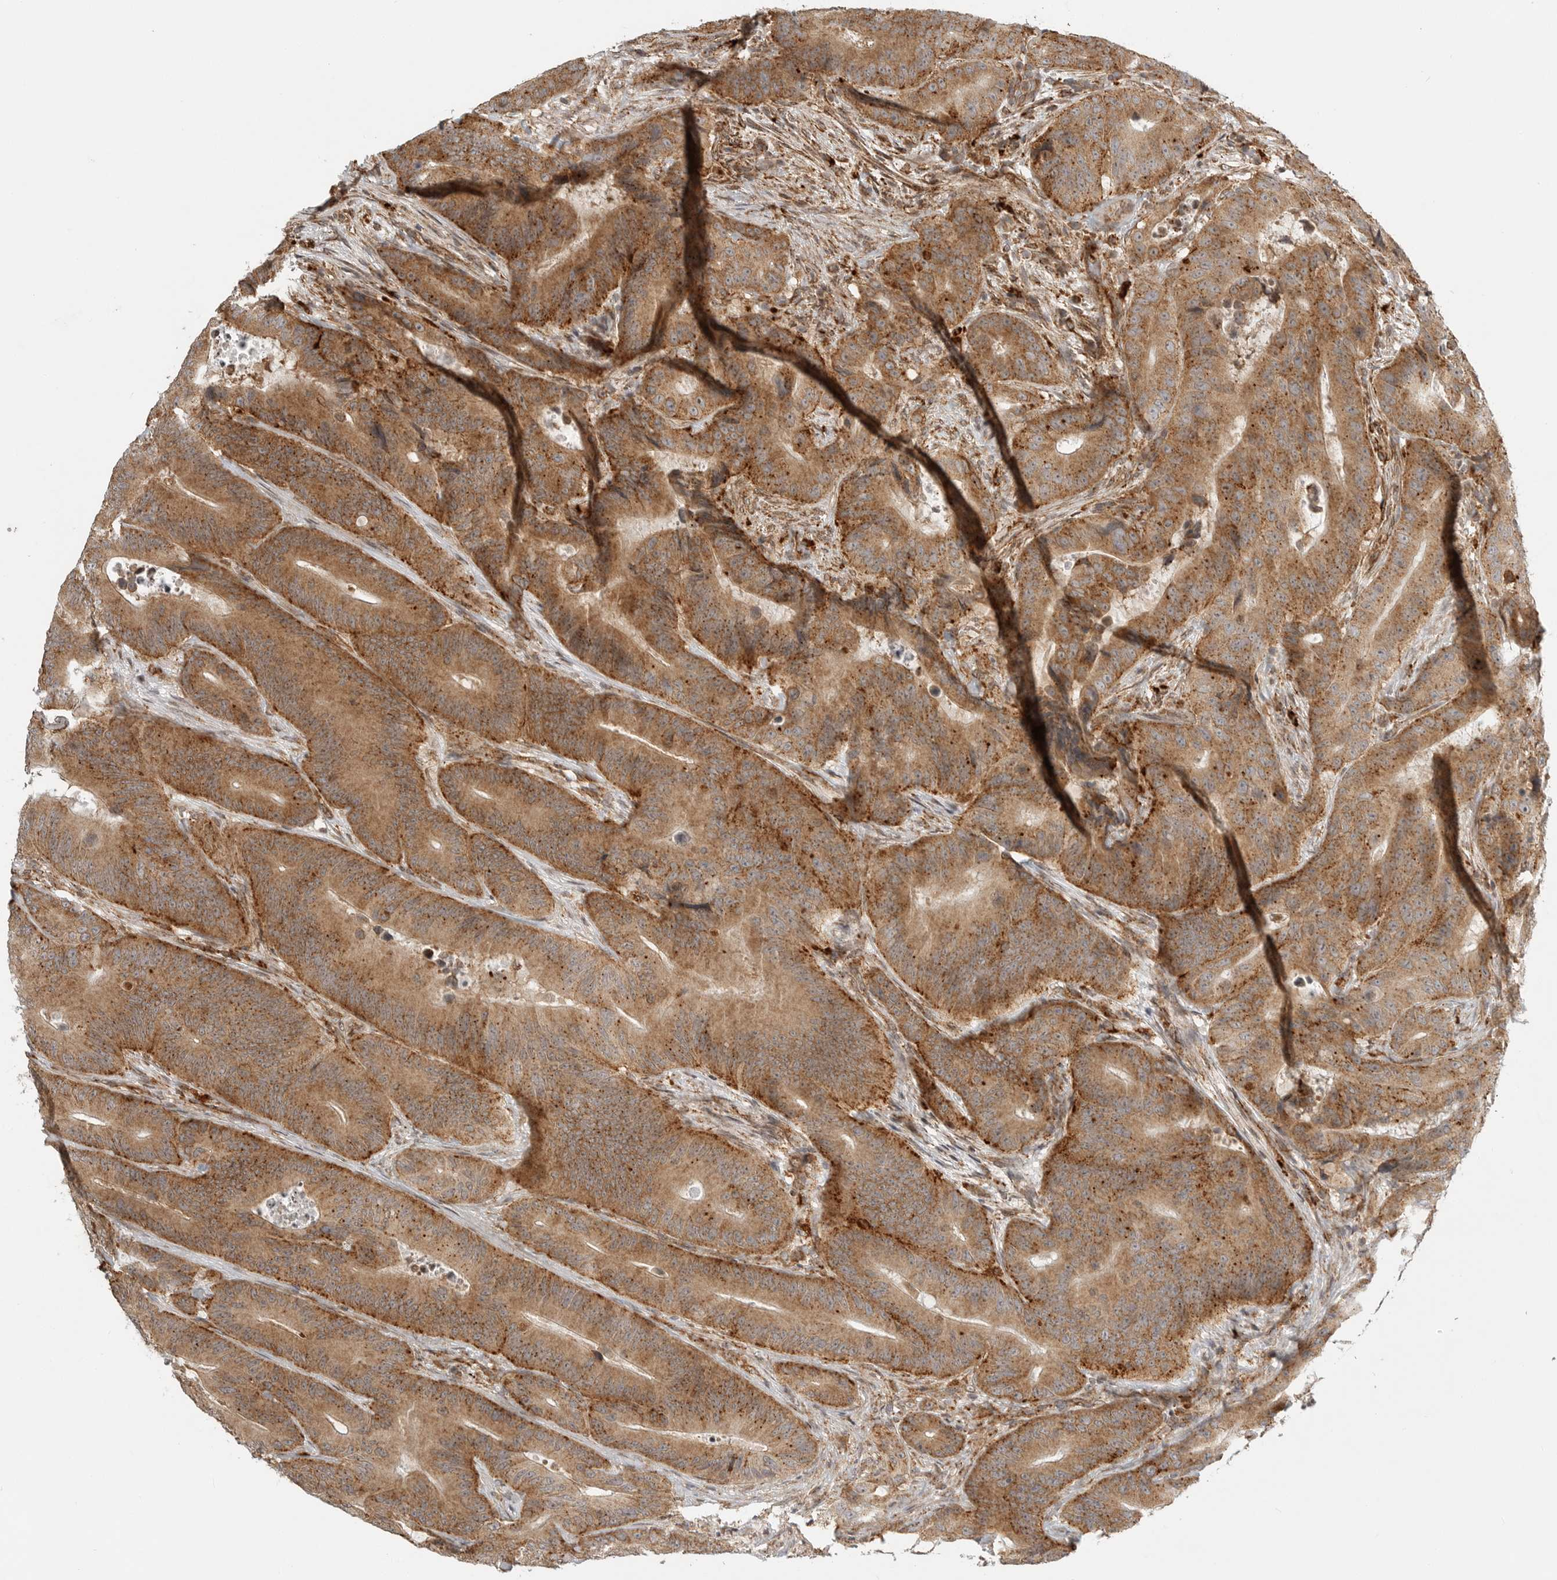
{"staining": {"intensity": "moderate", "quantity": ">75%", "location": "cytoplasmic/membranous"}, "tissue": "colorectal cancer", "cell_type": "Tumor cells", "image_type": "cancer", "snomed": [{"axis": "morphology", "description": "Adenocarcinoma, NOS"}, {"axis": "topography", "description": "Colon"}], "caption": "This is an image of immunohistochemistry (IHC) staining of colorectal cancer (adenocarcinoma), which shows moderate positivity in the cytoplasmic/membranous of tumor cells.", "gene": "IDUA", "patient": {"sex": "male", "age": 83}}